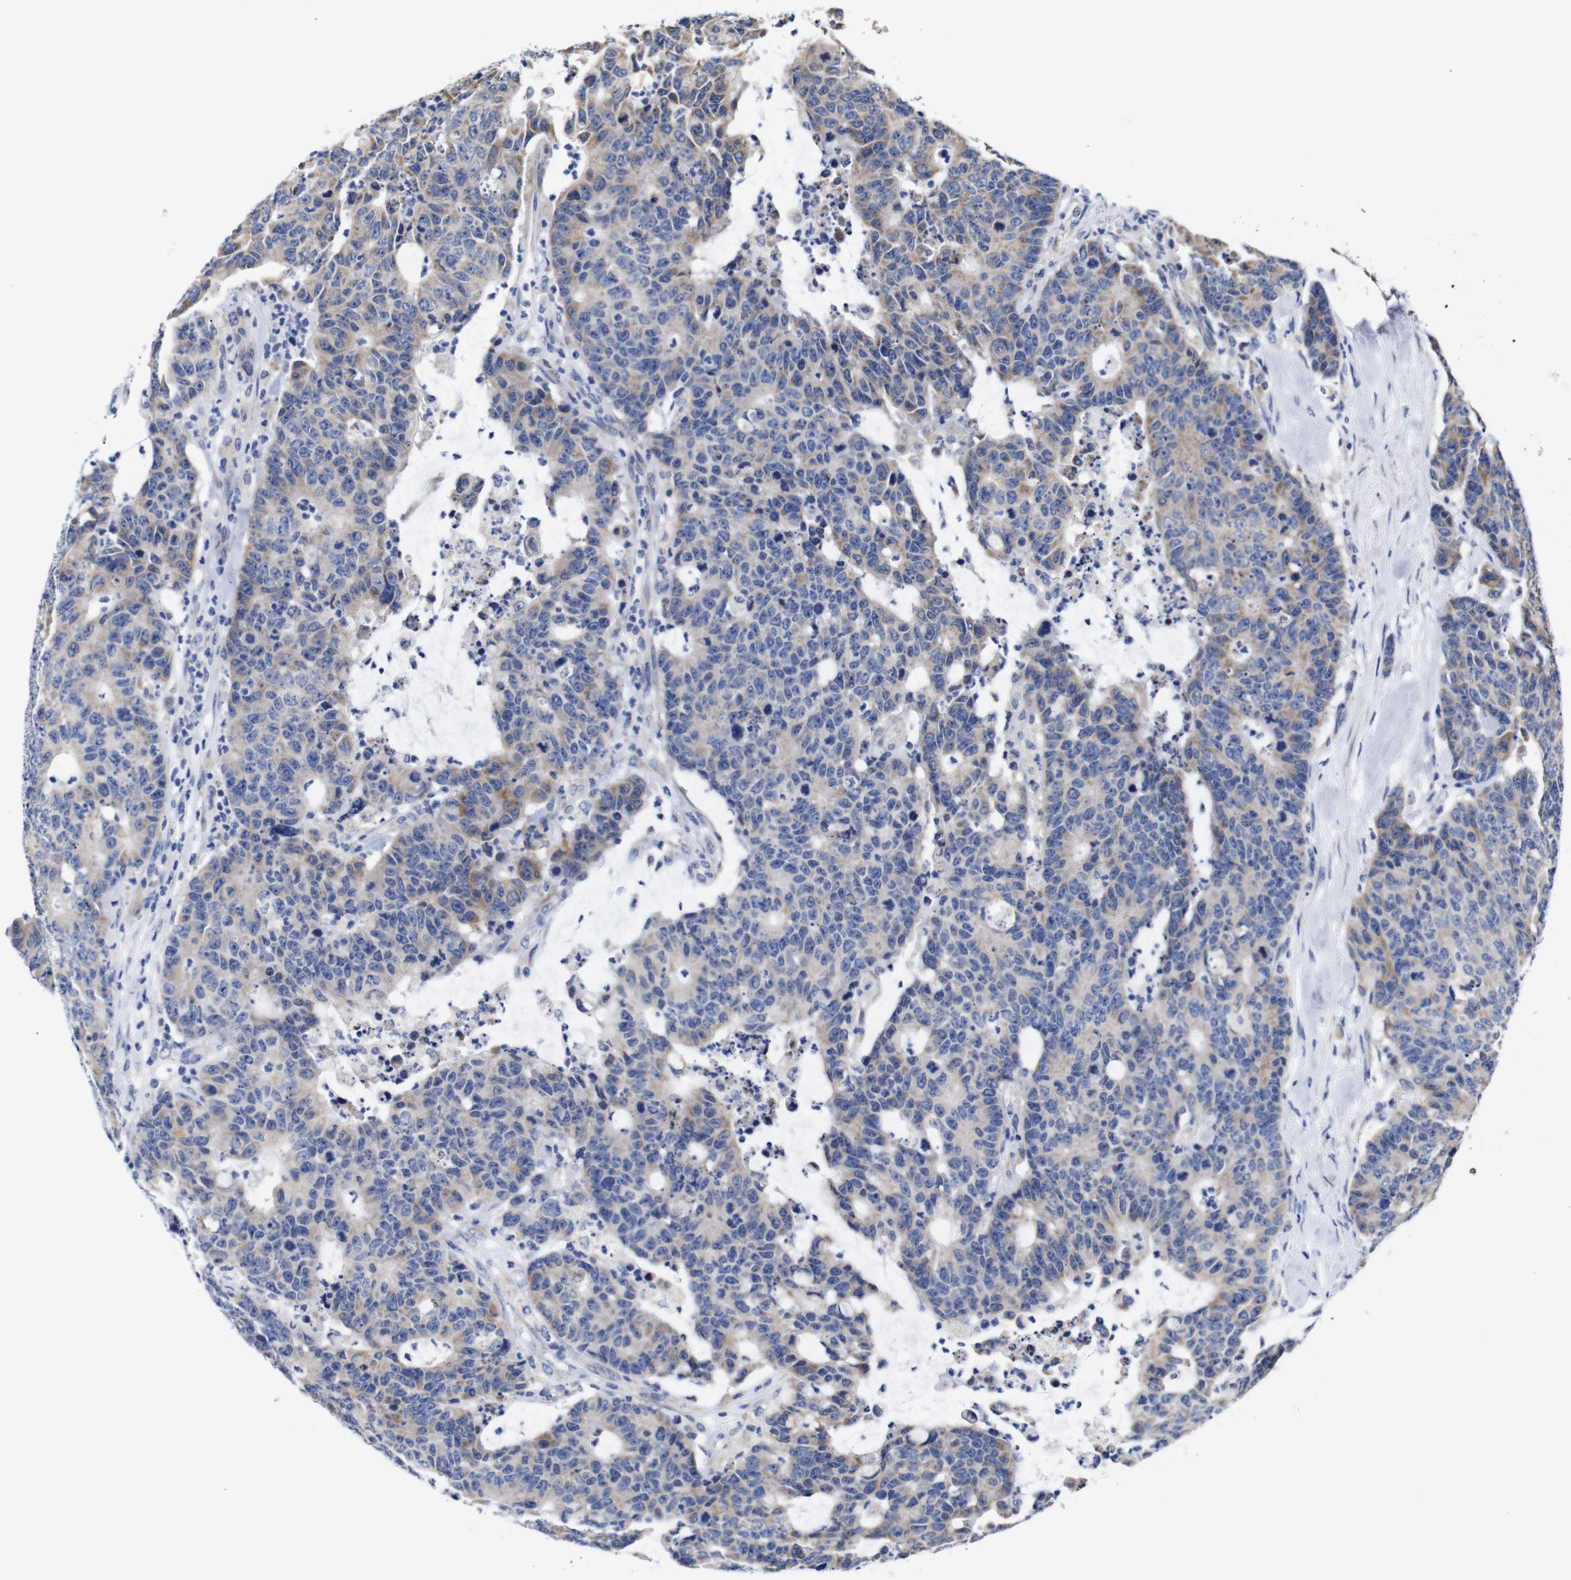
{"staining": {"intensity": "weak", "quantity": "25%-75%", "location": "cytoplasmic/membranous"}, "tissue": "colorectal cancer", "cell_type": "Tumor cells", "image_type": "cancer", "snomed": [{"axis": "morphology", "description": "Adenocarcinoma, NOS"}, {"axis": "topography", "description": "Colon"}], "caption": "Colorectal adenocarcinoma stained for a protein (brown) reveals weak cytoplasmic/membranous positive expression in about 25%-75% of tumor cells.", "gene": "OPN3", "patient": {"sex": "female", "age": 86}}